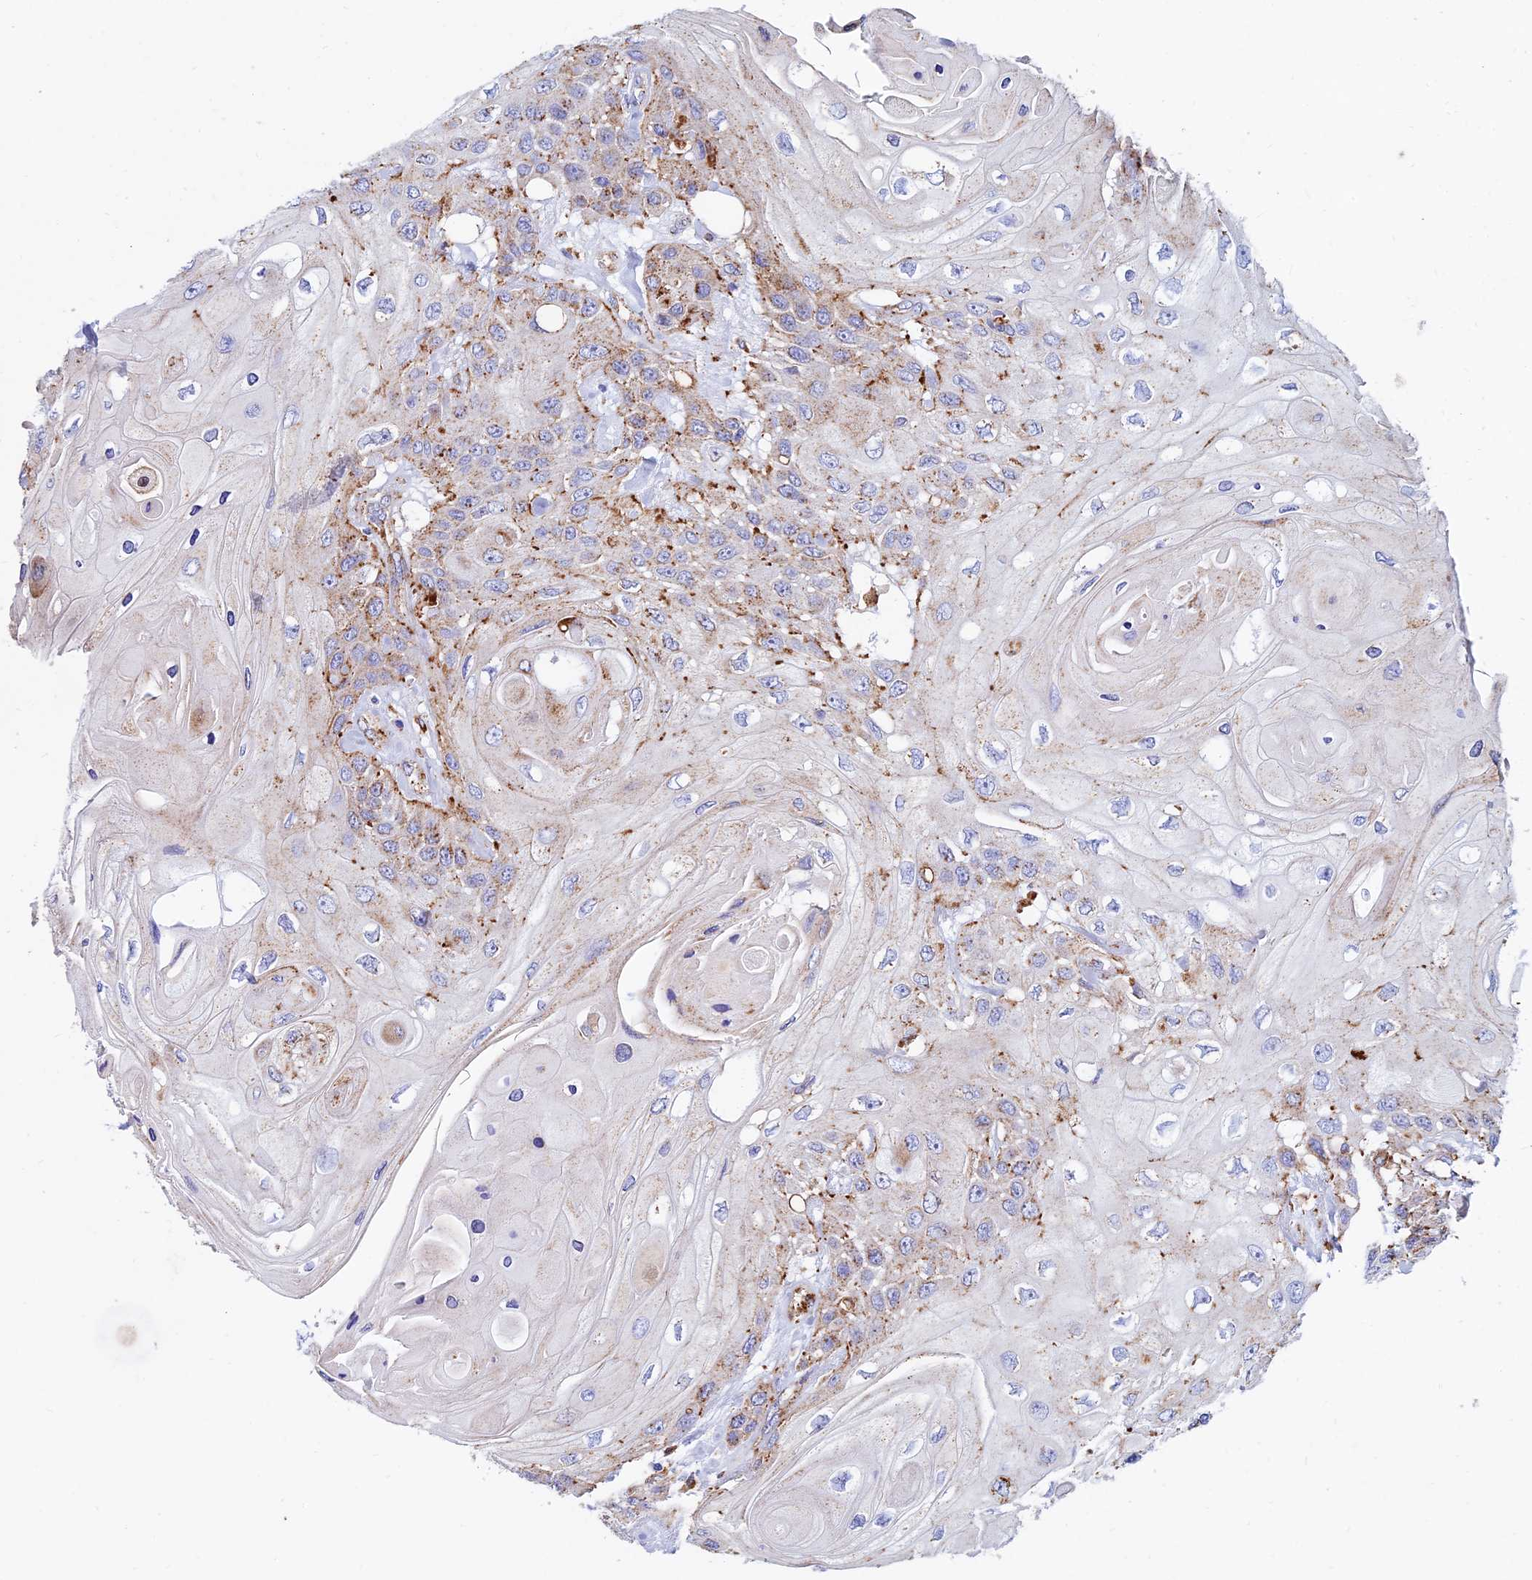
{"staining": {"intensity": "moderate", "quantity": "25%-75%", "location": "cytoplasmic/membranous"}, "tissue": "head and neck cancer", "cell_type": "Tumor cells", "image_type": "cancer", "snomed": [{"axis": "morphology", "description": "Squamous cell carcinoma, NOS"}, {"axis": "topography", "description": "Head-Neck"}], "caption": "Immunohistochemistry (IHC) histopathology image of neoplastic tissue: squamous cell carcinoma (head and neck) stained using IHC displays medium levels of moderate protein expression localized specifically in the cytoplasmic/membranous of tumor cells, appearing as a cytoplasmic/membranous brown color.", "gene": "SPNS1", "patient": {"sex": "female", "age": 43}}